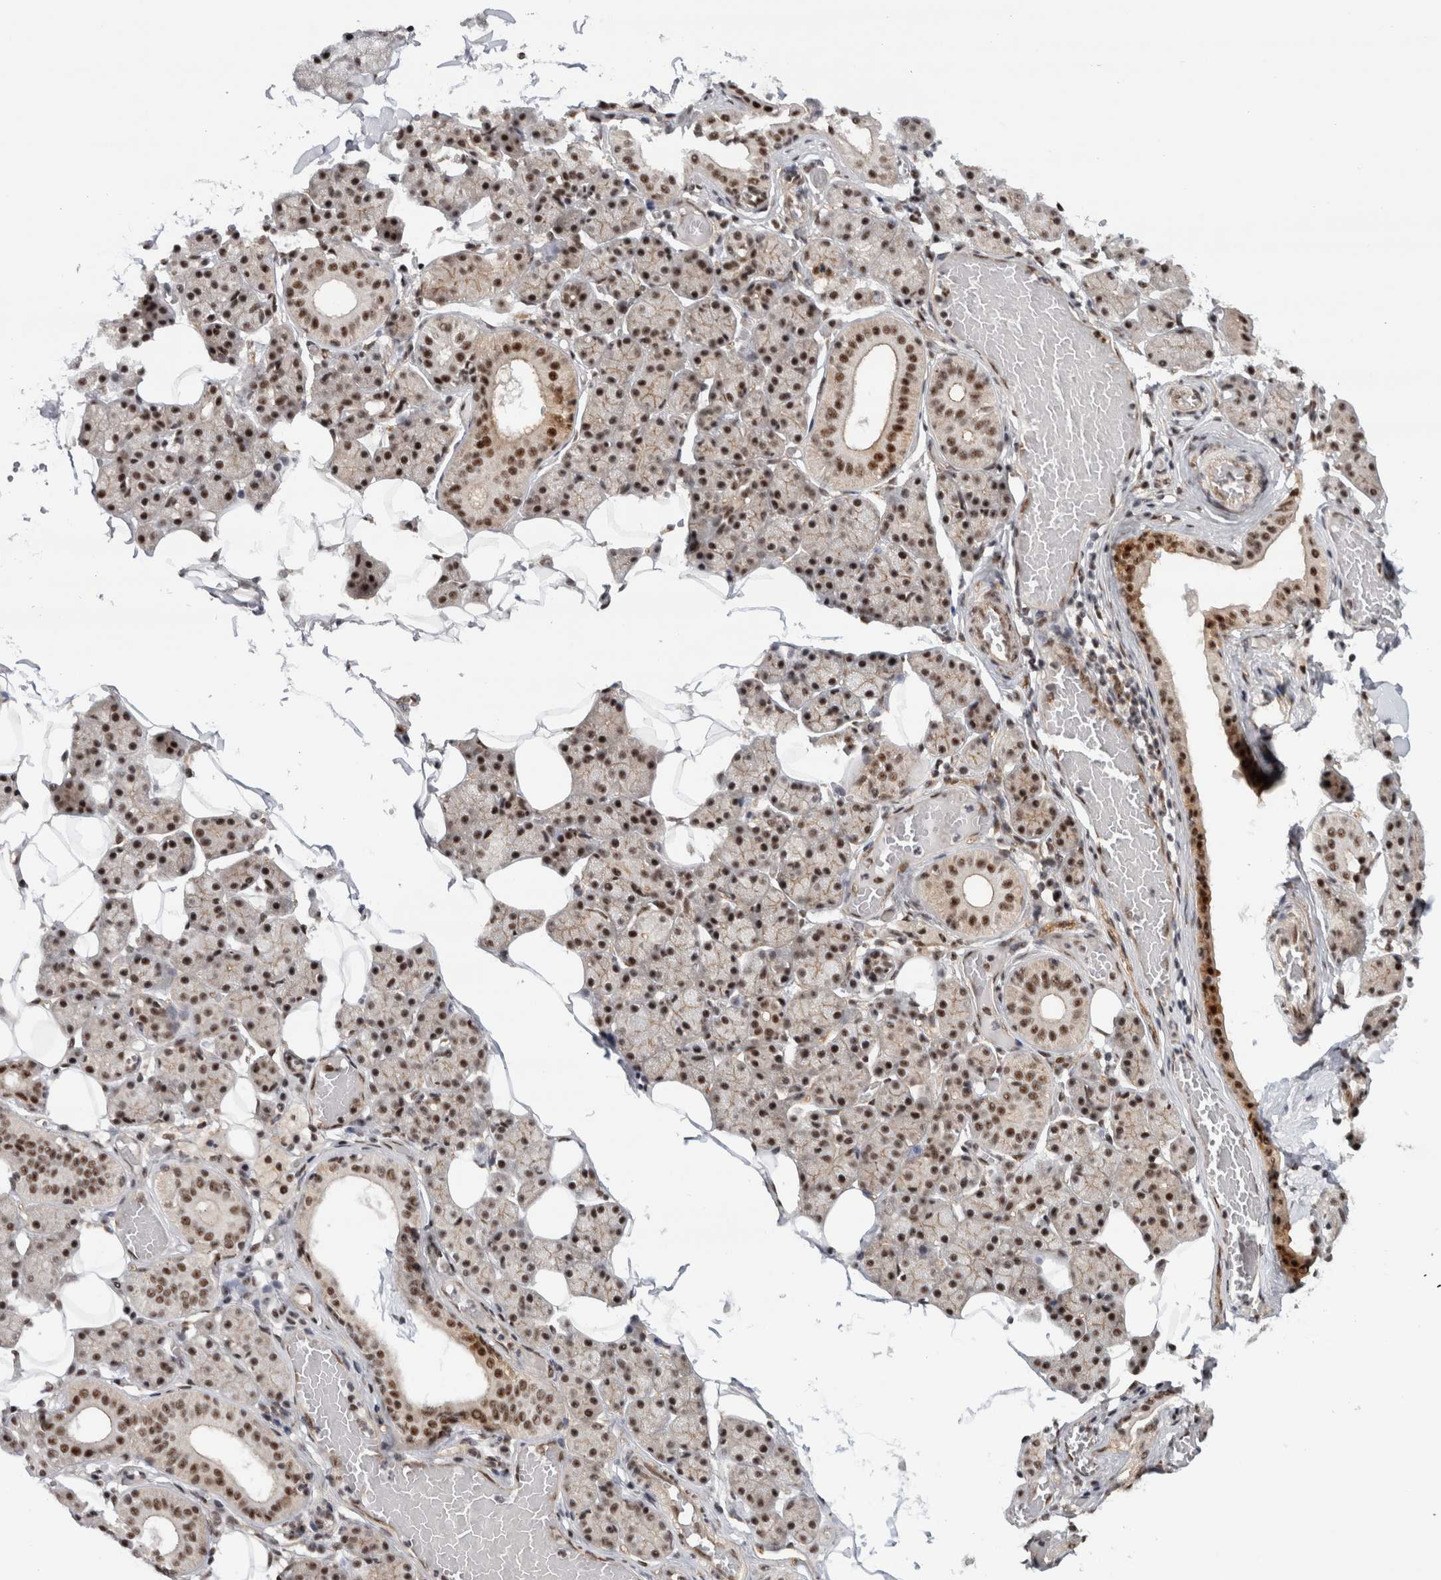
{"staining": {"intensity": "strong", "quantity": ">75%", "location": "cytoplasmic/membranous,nuclear"}, "tissue": "salivary gland", "cell_type": "Glandular cells", "image_type": "normal", "snomed": [{"axis": "morphology", "description": "Normal tissue, NOS"}, {"axis": "topography", "description": "Salivary gland"}], "caption": "IHC micrograph of benign salivary gland: human salivary gland stained using immunohistochemistry (IHC) exhibits high levels of strong protein expression localized specifically in the cytoplasmic/membranous,nuclear of glandular cells, appearing as a cytoplasmic/membranous,nuclear brown color.", "gene": "MKNK1", "patient": {"sex": "female", "age": 33}}